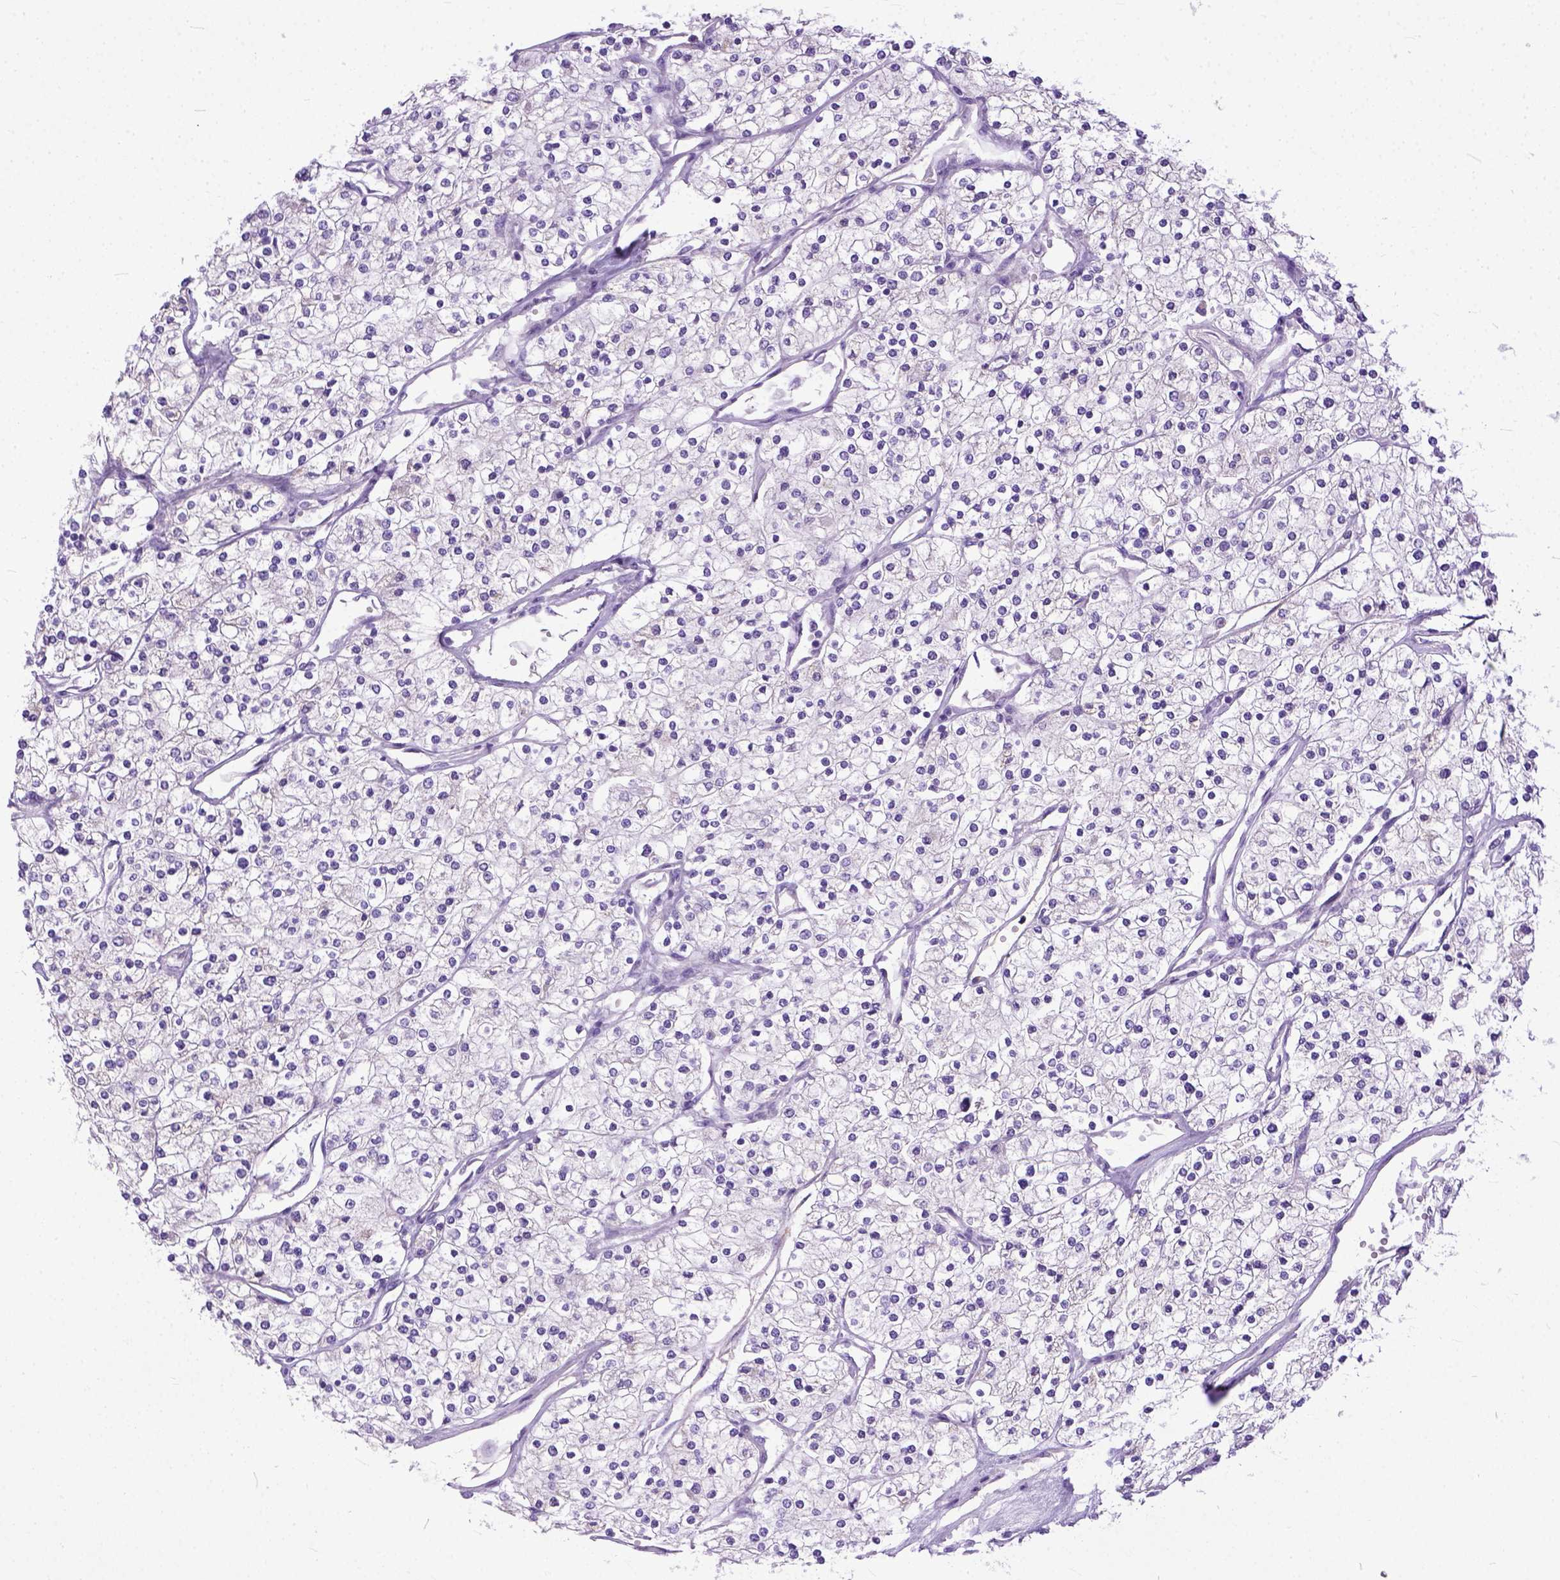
{"staining": {"intensity": "negative", "quantity": "none", "location": "none"}, "tissue": "renal cancer", "cell_type": "Tumor cells", "image_type": "cancer", "snomed": [{"axis": "morphology", "description": "Adenocarcinoma, NOS"}, {"axis": "topography", "description": "Kidney"}], "caption": "An image of human adenocarcinoma (renal) is negative for staining in tumor cells.", "gene": "PLK5", "patient": {"sex": "male", "age": 80}}